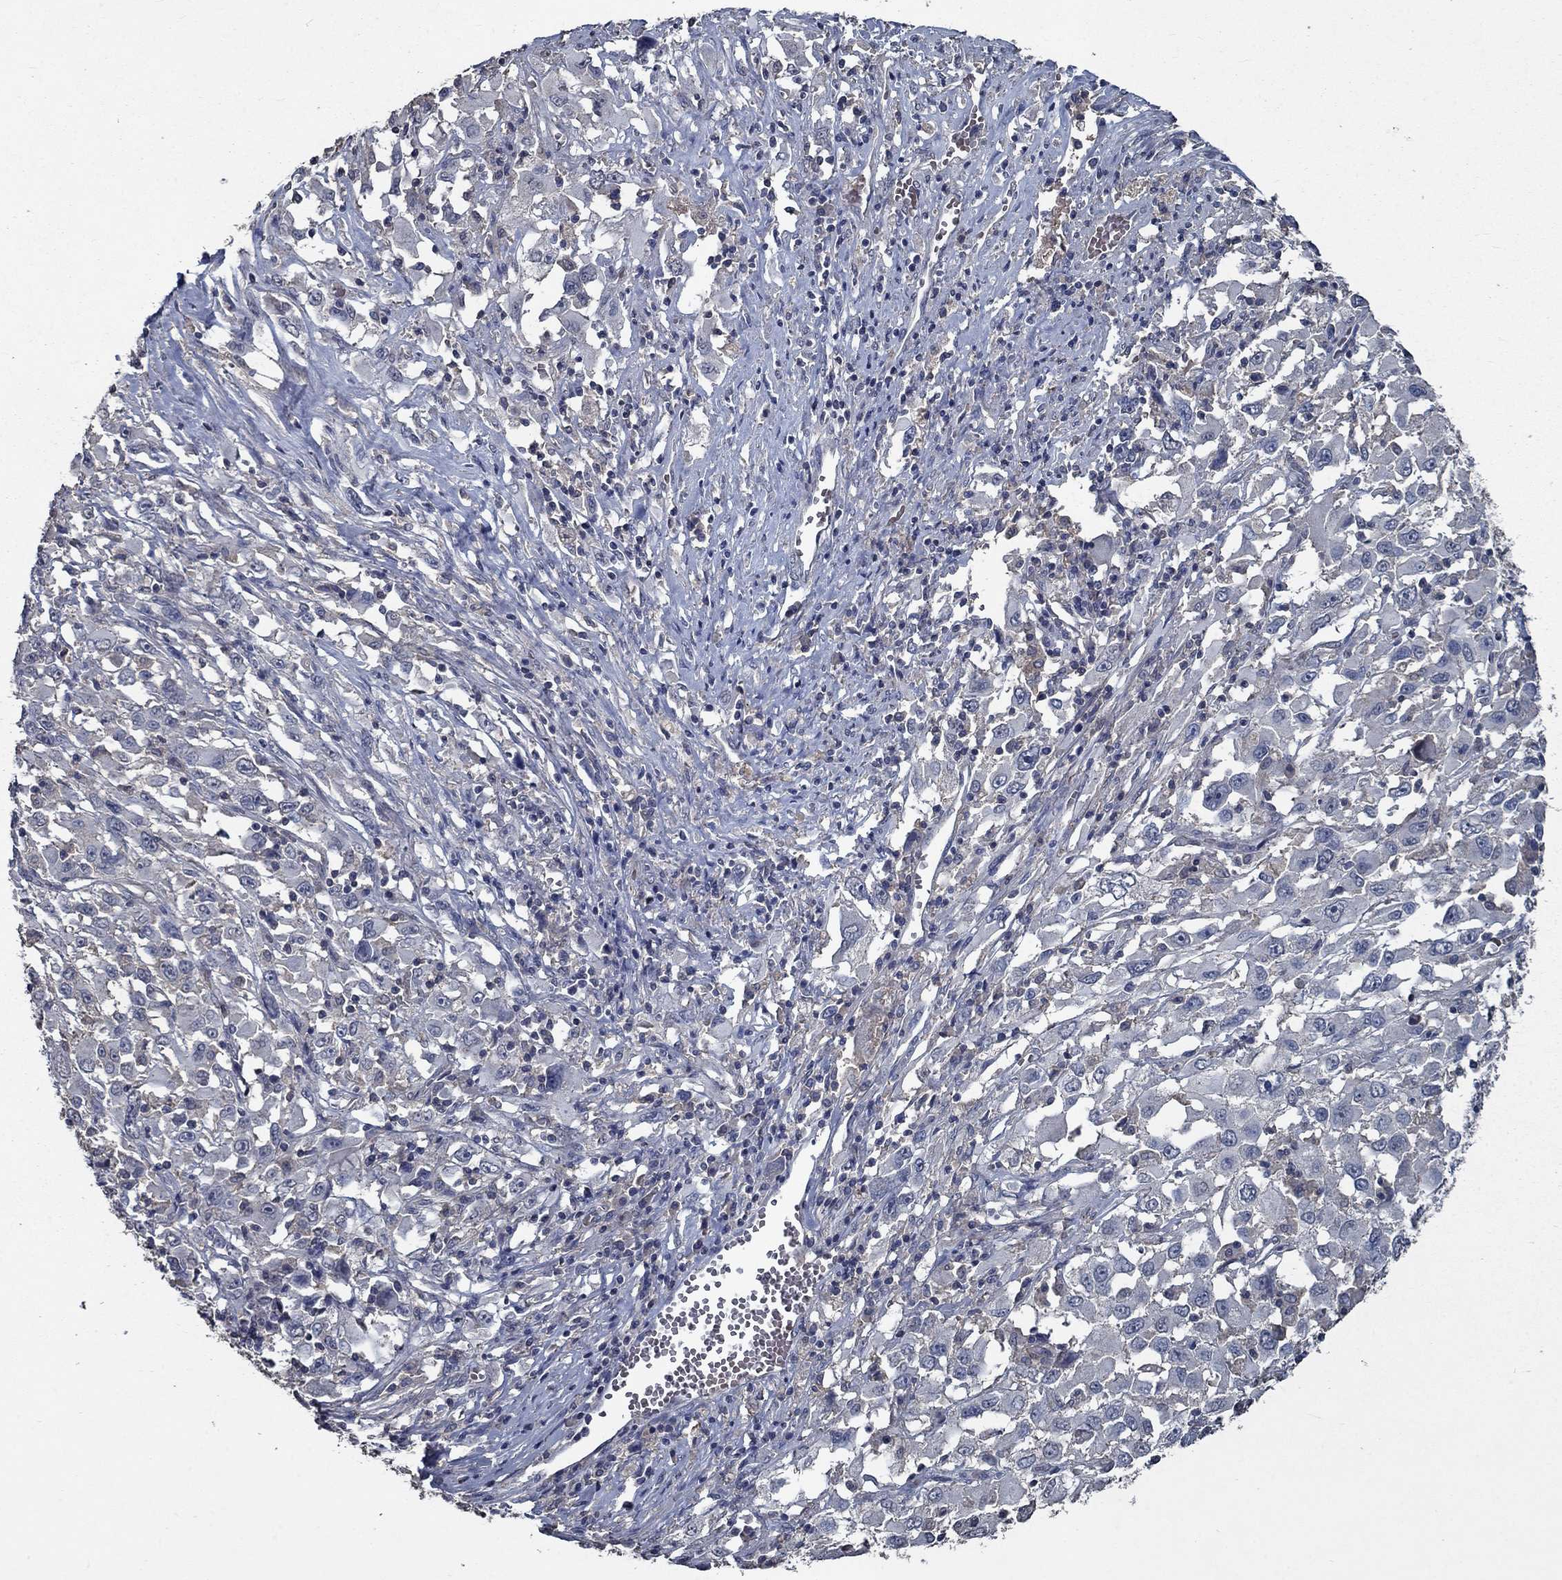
{"staining": {"intensity": "negative", "quantity": "none", "location": "none"}, "tissue": "melanoma", "cell_type": "Tumor cells", "image_type": "cancer", "snomed": [{"axis": "morphology", "description": "Malignant melanoma, Metastatic site"}, {"axis": "topography", "description": "Soft tissue"}], "caption": "IHC histopathology image of neoplastic tissue: malignant melanoma (metastatic site) stained with DAB reveals no significant protein staining in tumor cells. (Brightfield microscopy of DAB (3,3'-diaminobenzidine) IHC at high magnification).", "gene": "SLC44A1", "patient": {"sex": "male", "age": 50}}